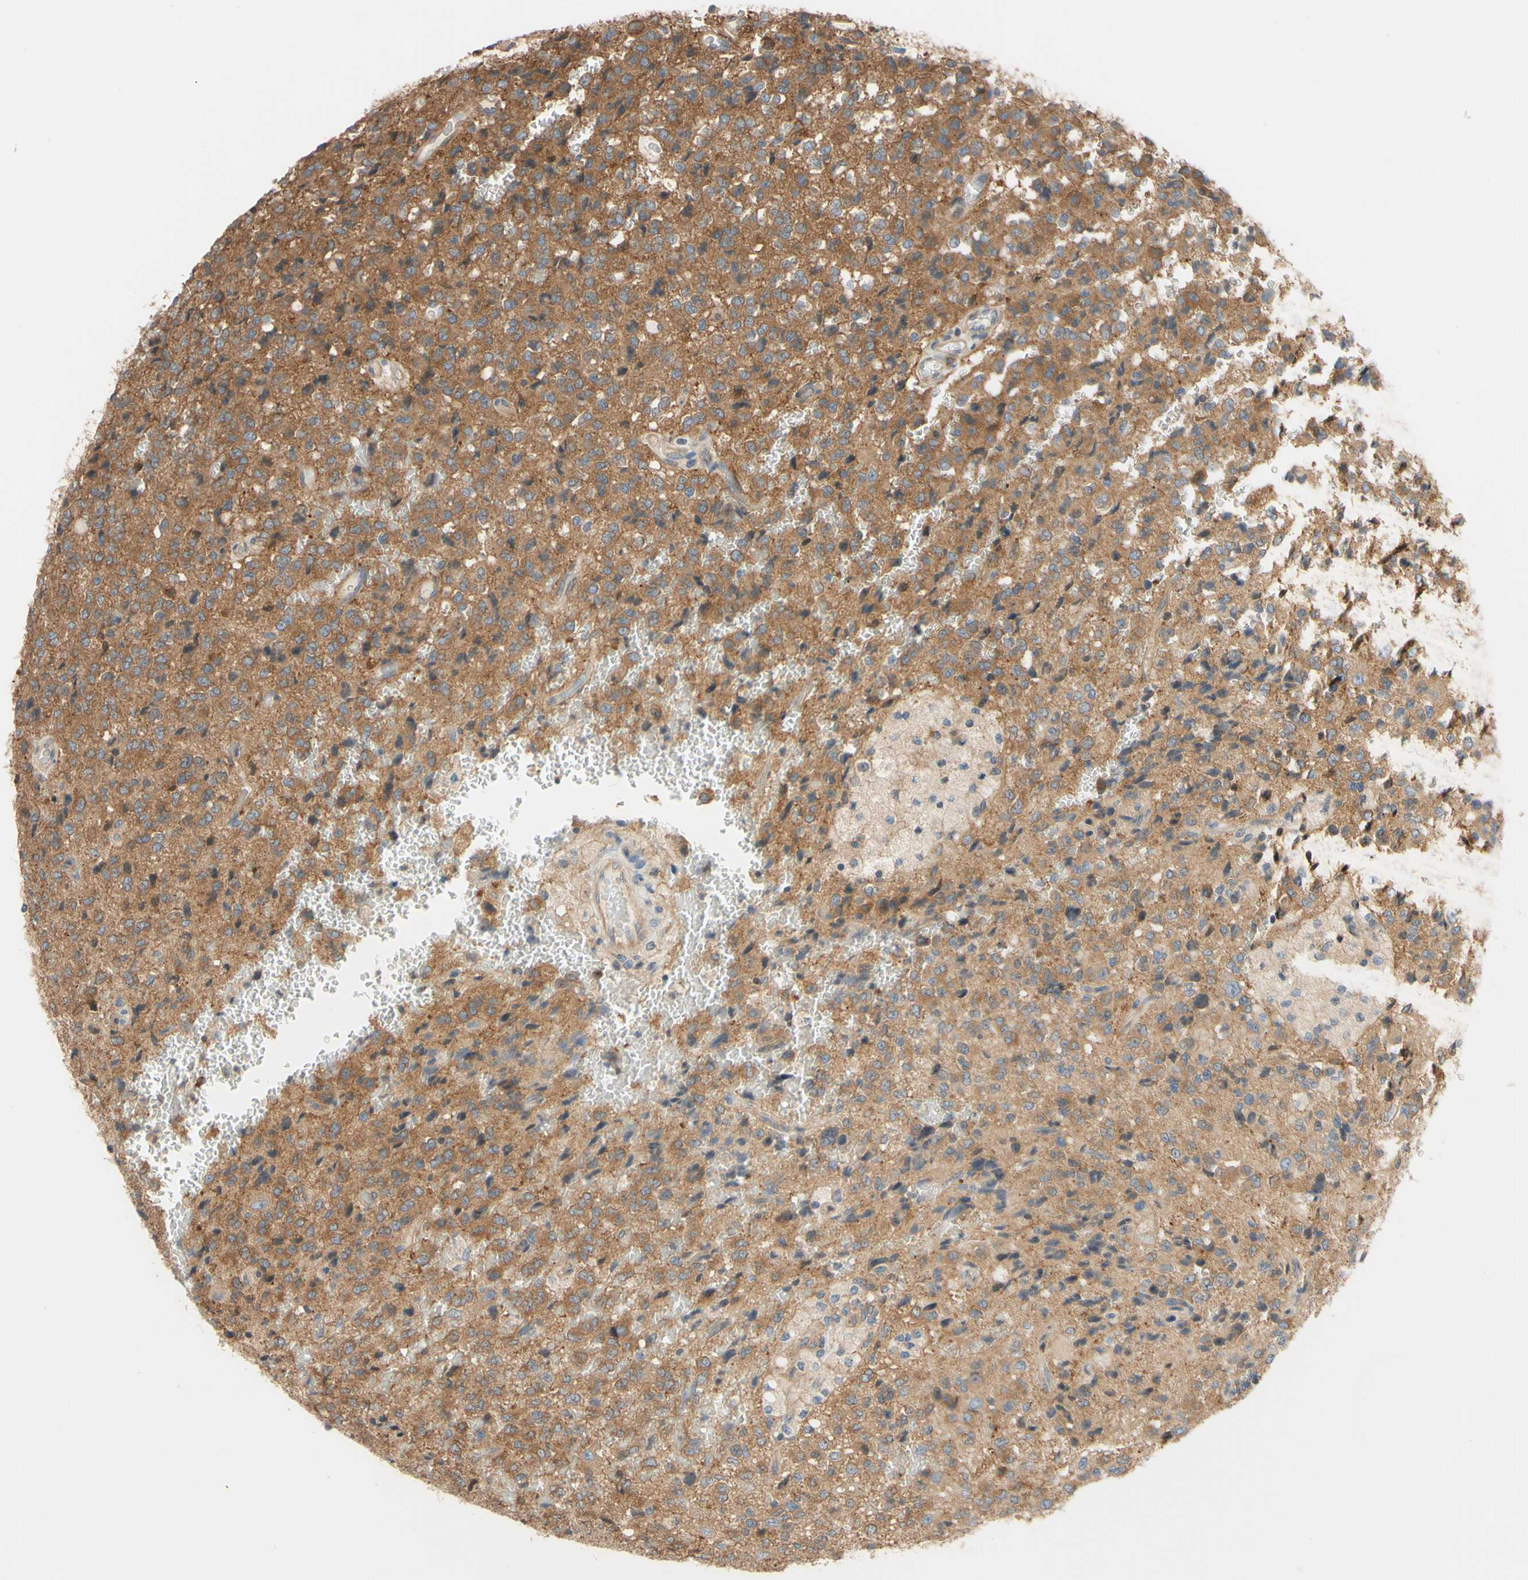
{"staining": {"intensity": "moderate", "quantity": ">75%", "location": "cytoplasmic/membranous"}, "tissue": "glioma", "cell_type": "Tumor cells", "image_type": "cancer", "snomed": [{"axis": "morphology", "description": "Glioma, malignant, High grade"}, {"axis": "topography", "description": "pancreas cauda"}], "caption": "IHC photomicrograph of neoplastic tissue: glioma stained using immunohistochemistry (IHC) displays medium levels of moderate protein expression localized specifically in the cytoplasmic/membranous of tumor cells, appearing as a cytoplasmic/membranous brown color.", "gene": "DYNLRB1", "patient": {"sex": "male", "age": 60}}